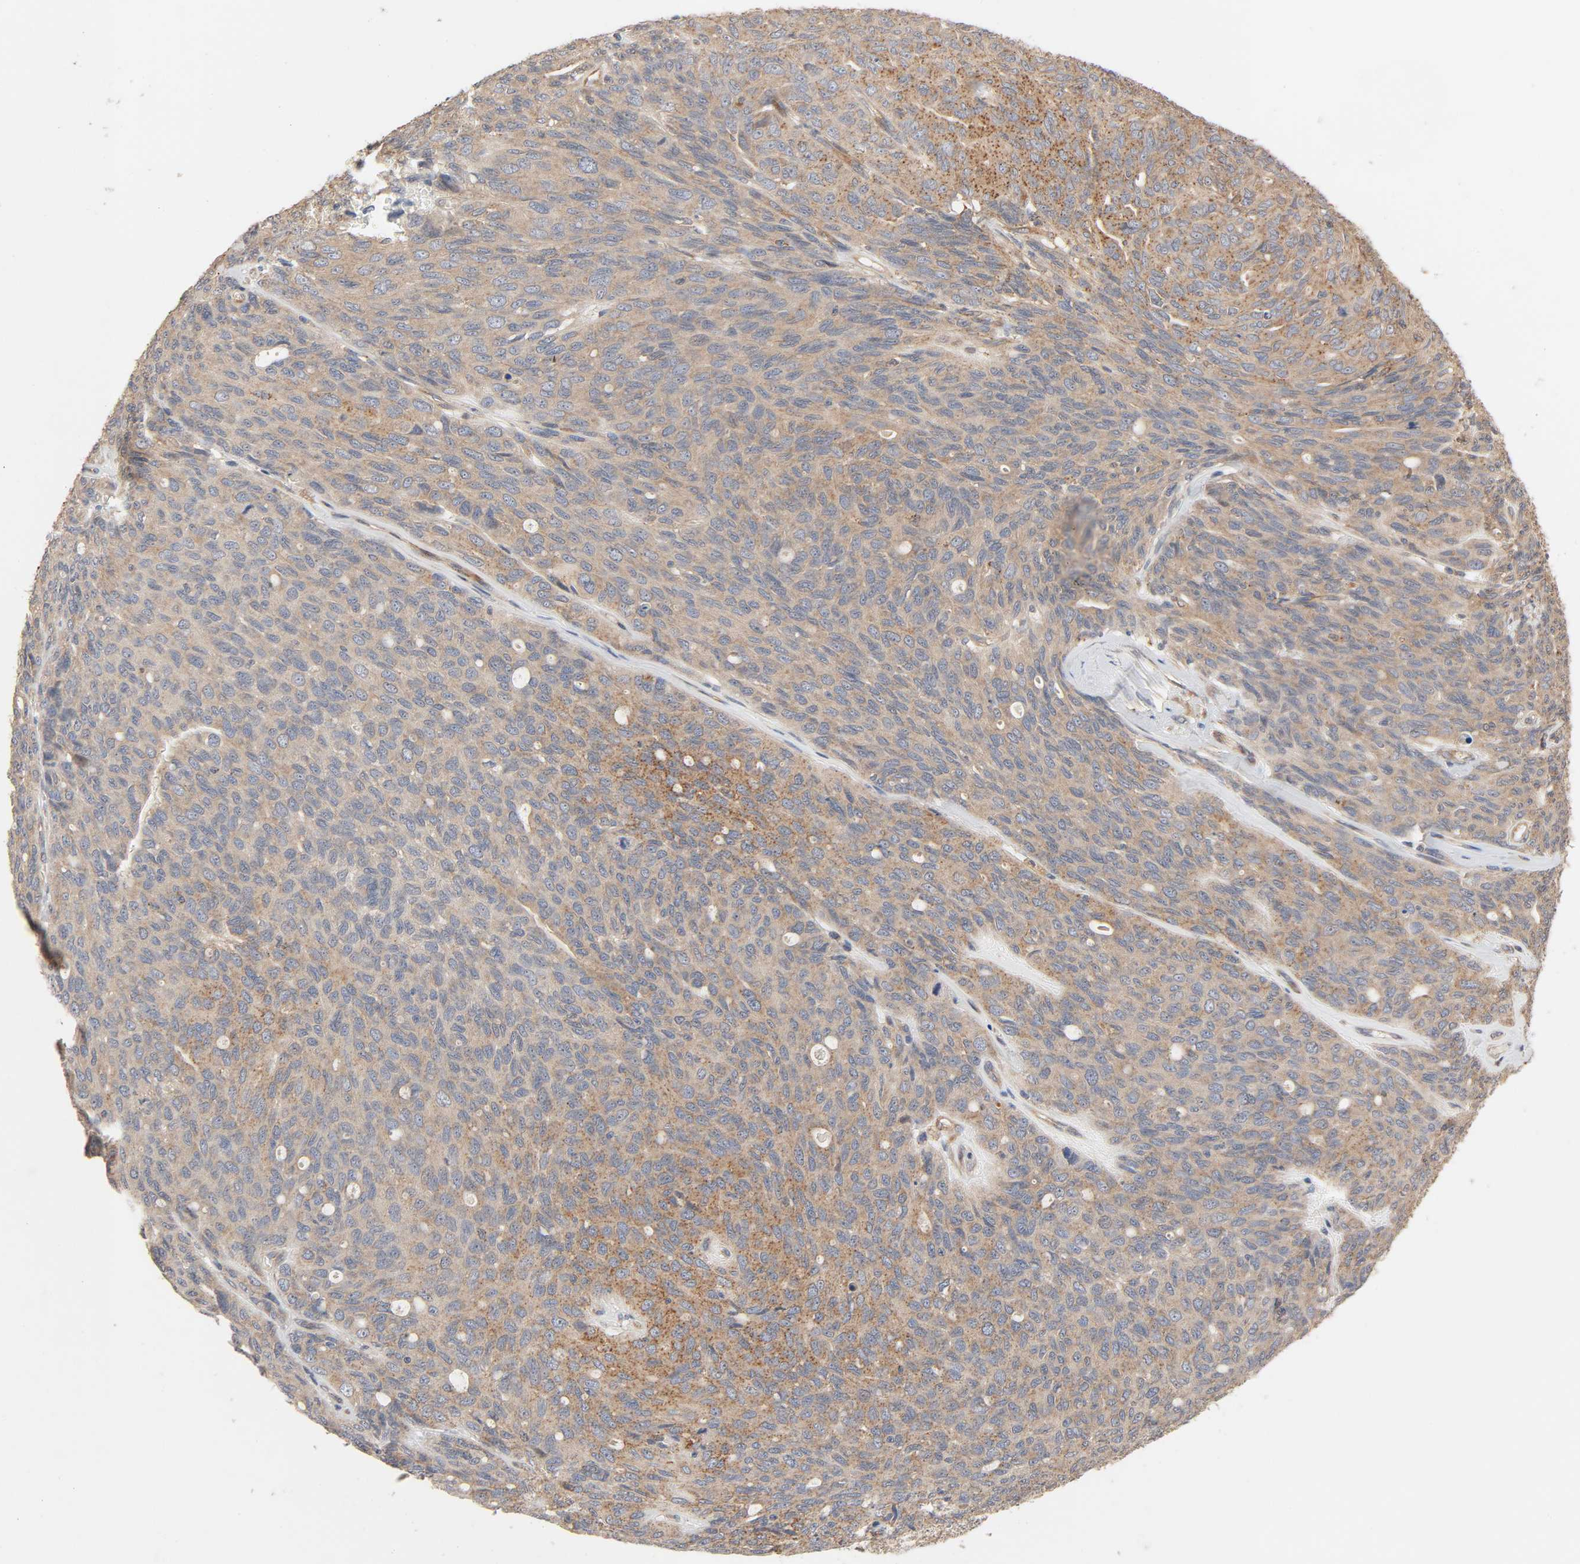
{"staining": {"intensity": "moderate", "quantity": ">75%", "location": "cytoplasmic/membranous"}, "tissue": "ovarian cancer", "cell_type": "Tumor cells", "image_type": "cancer", "snomed": [{"axis": "morphology", "description": "Carcinoma, endometroid"}, {"axis": "topography", "description": "Ovary"}], "caption": "An immunohistochemistry (IHC) photomicrograph of neoplastic tissue is shown. Protein staining in brown shows moderate cytoplasmic/membranous positivity in ovarian endometroid carcinoma within tumor cells. (Stains: DAB (3,3'-diaminobenzidine) in brown, nuclei in blue, Microscopy: brightfield microscopy at high magnification).", "gene": "NEMF", "patient": {"sex": "female", "age": 60}}